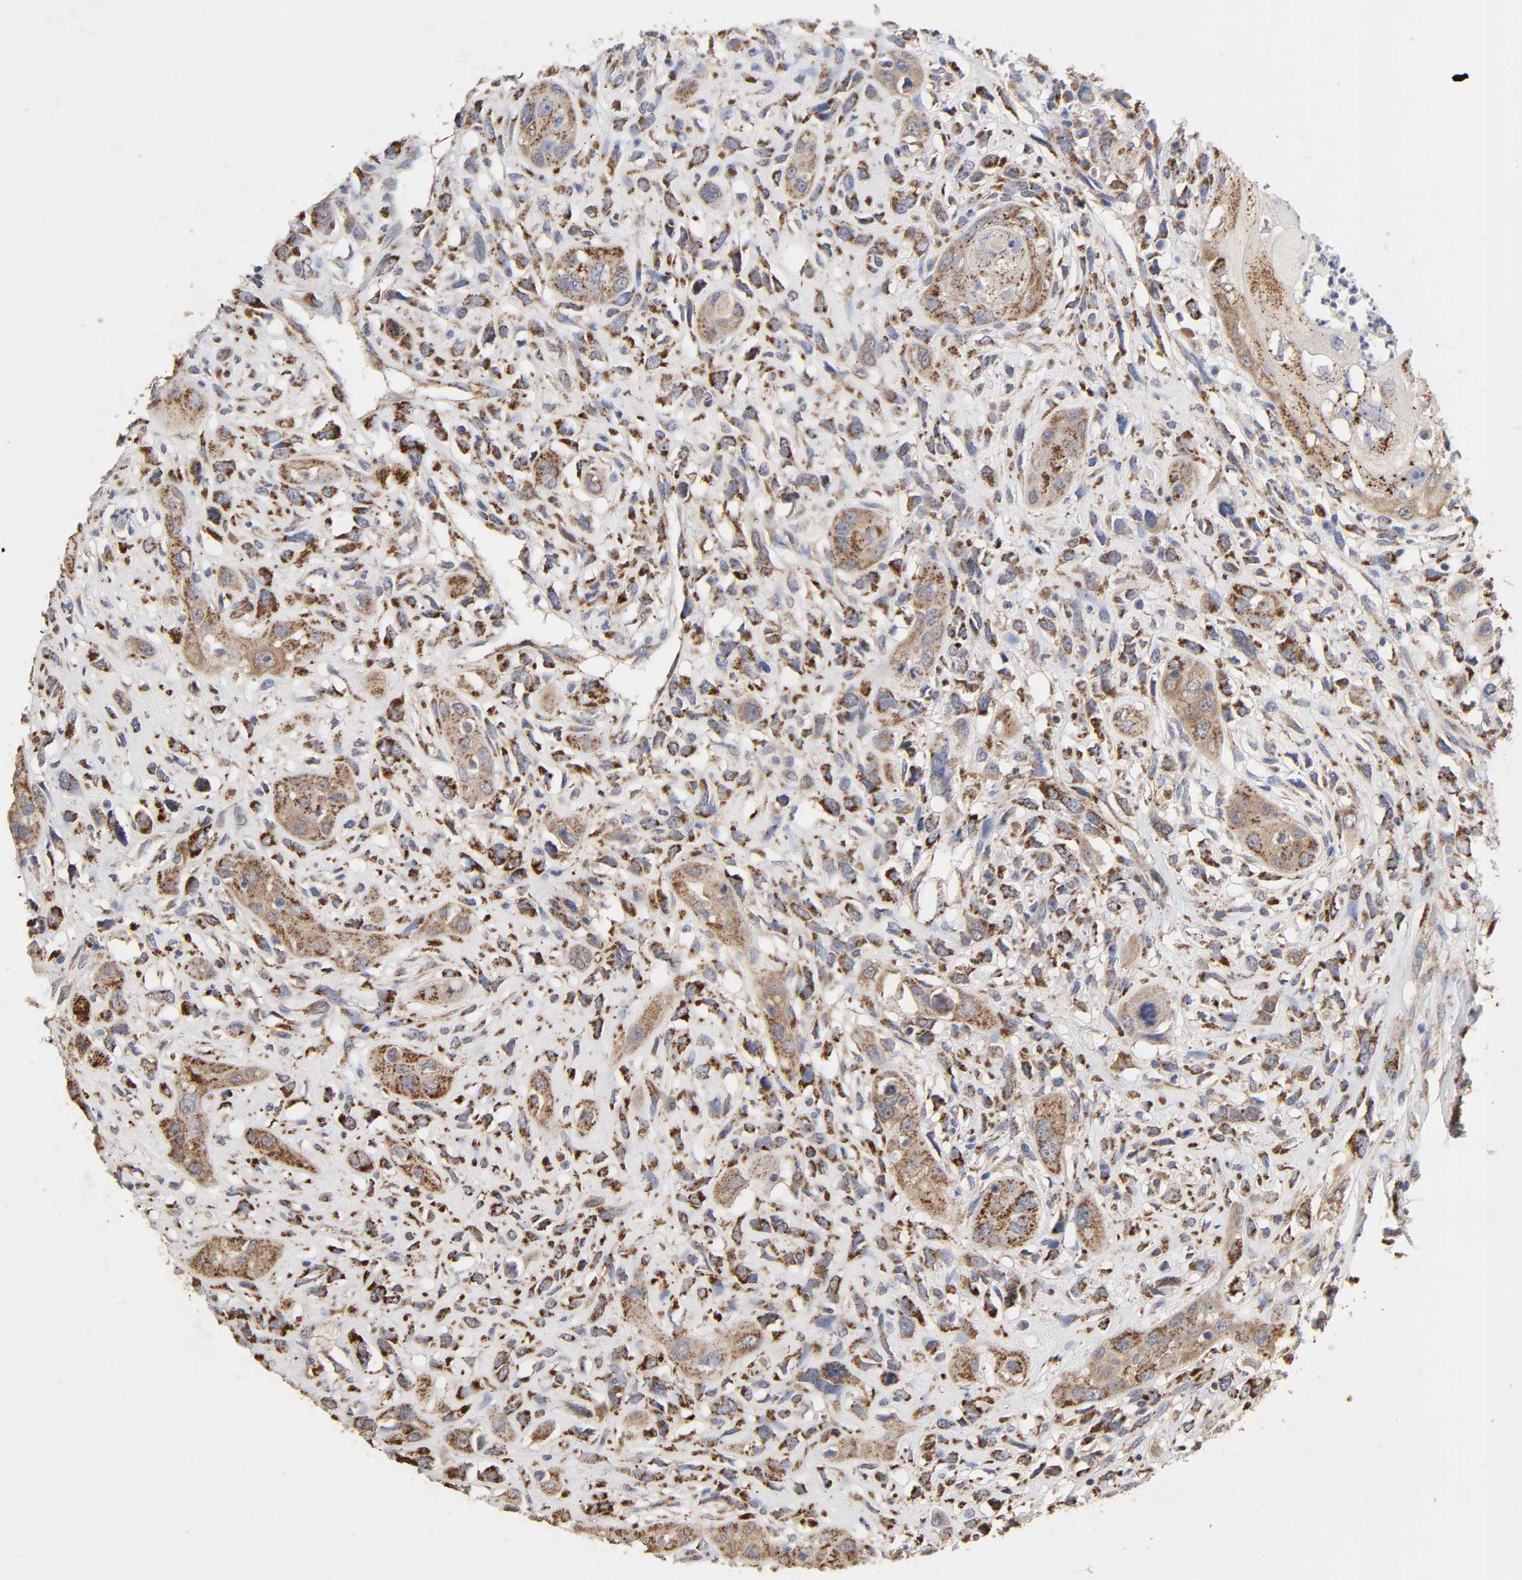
{"staining": {"intensity": "moderate", "quantity": ">75%", "location": "cytoplasmic/membranous"}, "tissue": "head and neck cancer", "cell_type": "Tumor cells", "image_type": "cancer", "snomed": [{"axis": "morphology", "description": "Necrosis, NOS"}, {"axis": "morphology", "description": "Neoplasm, malignant, NOS"}, {"axis": "topography", "description": "Salivary gland"}, {"axis": "topography", "description": "Head-Neck"}], "caption": "The micrograph shows staining of malignant neoplasm (head and neck), revealing moderate cytoplasmic/membranous protein expression (brown color) within tumor cells. (DAB IHC, brown staining for protein, blue staining for nuclei).", "gene": "CYCS", "patient": {"sex": "male", "age": 43}}